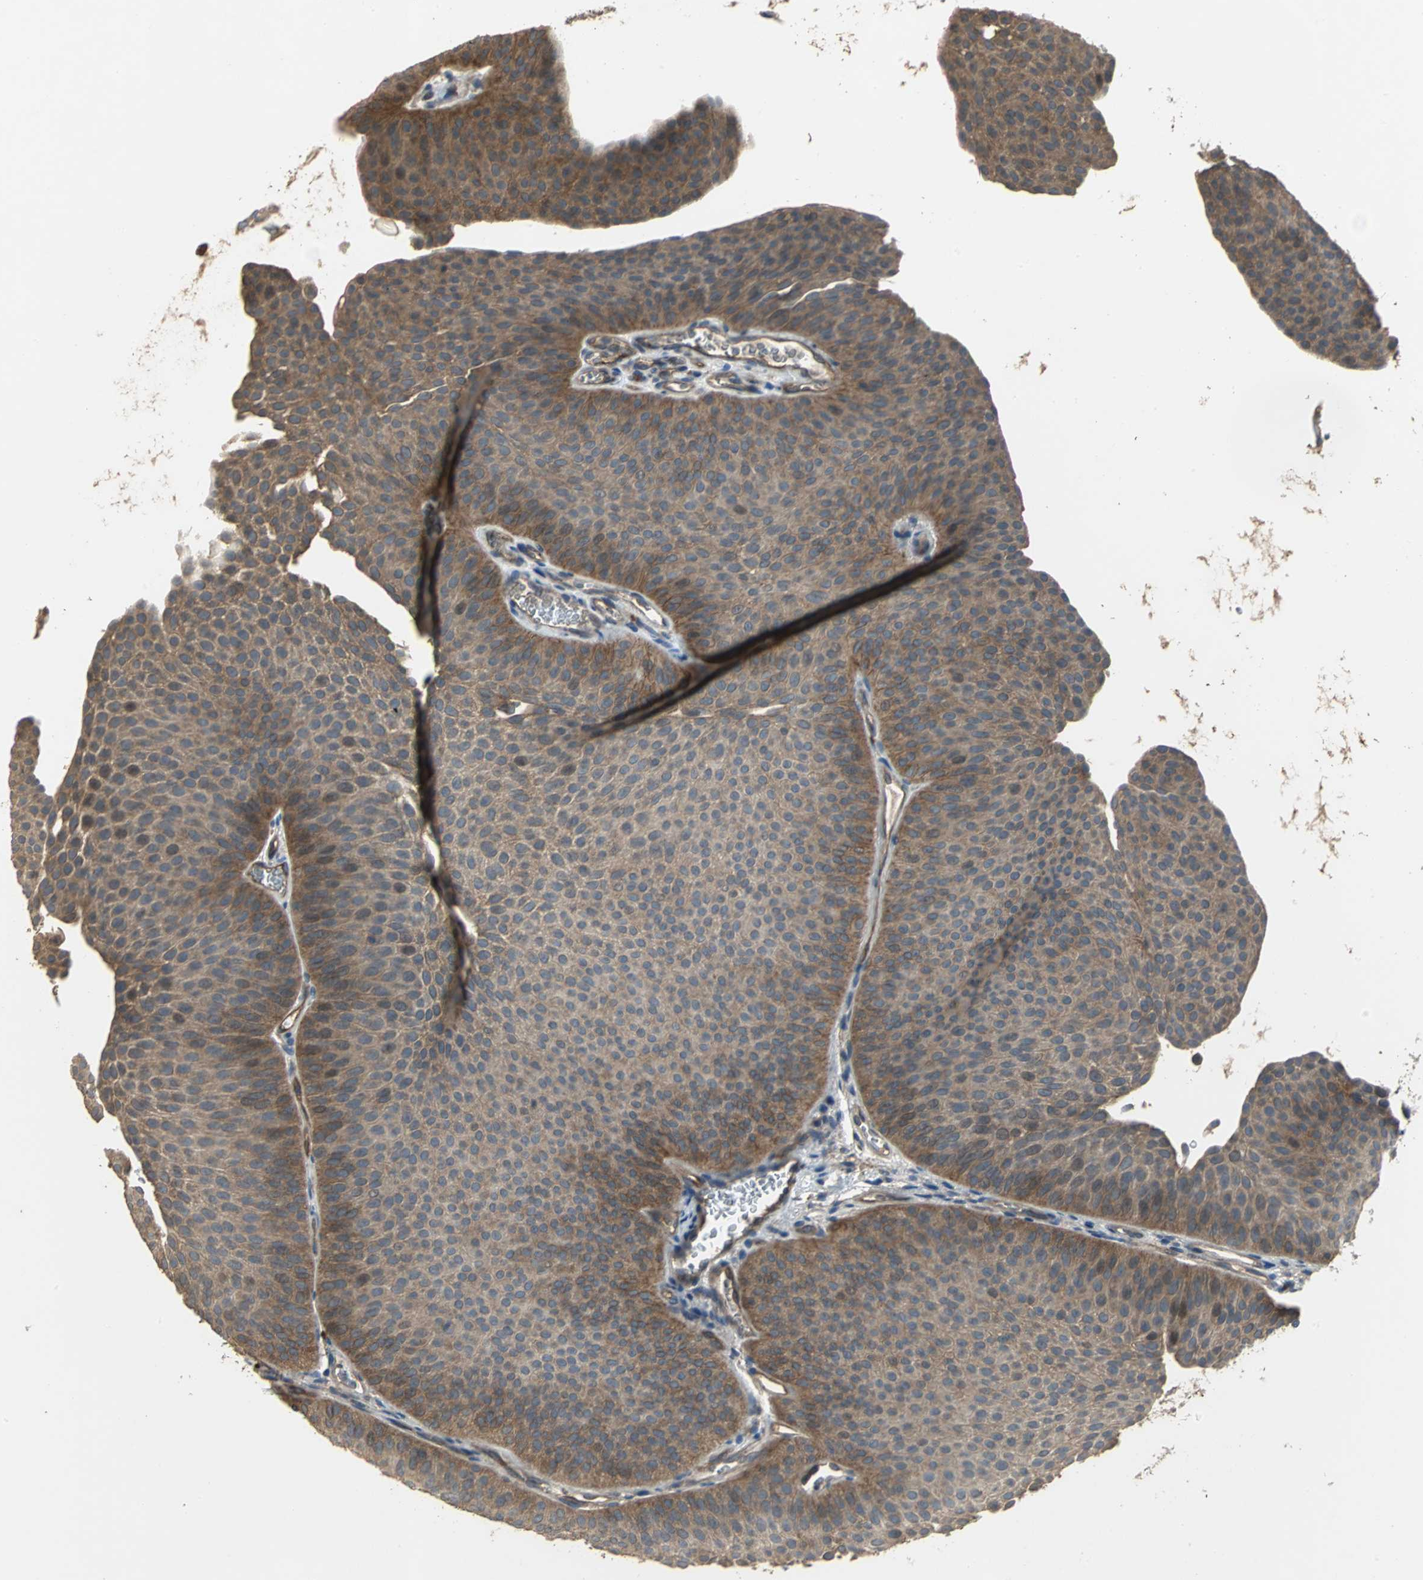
{"staining": {"intensity": "moderate", "quantity": ">75%", "location": "cytoplasmic/membranous"}, "tissue": "urothelial cancer", "cell_type": "Tumor cells", "image_type": "cancer", "snomed": [{"axis": "morphology", "description": "Urothelial carcinoma, Low grade"}, {"axis": "topography", "description": "Urinary bladder"}], "caption": "Low-grade urothelial carcinoma tissue demonstrates moderate cytoplasmic/membranous positivity in about >75% of tumor cells", "gene": "MET", "patient": {"sex": "female", "age": 60}}